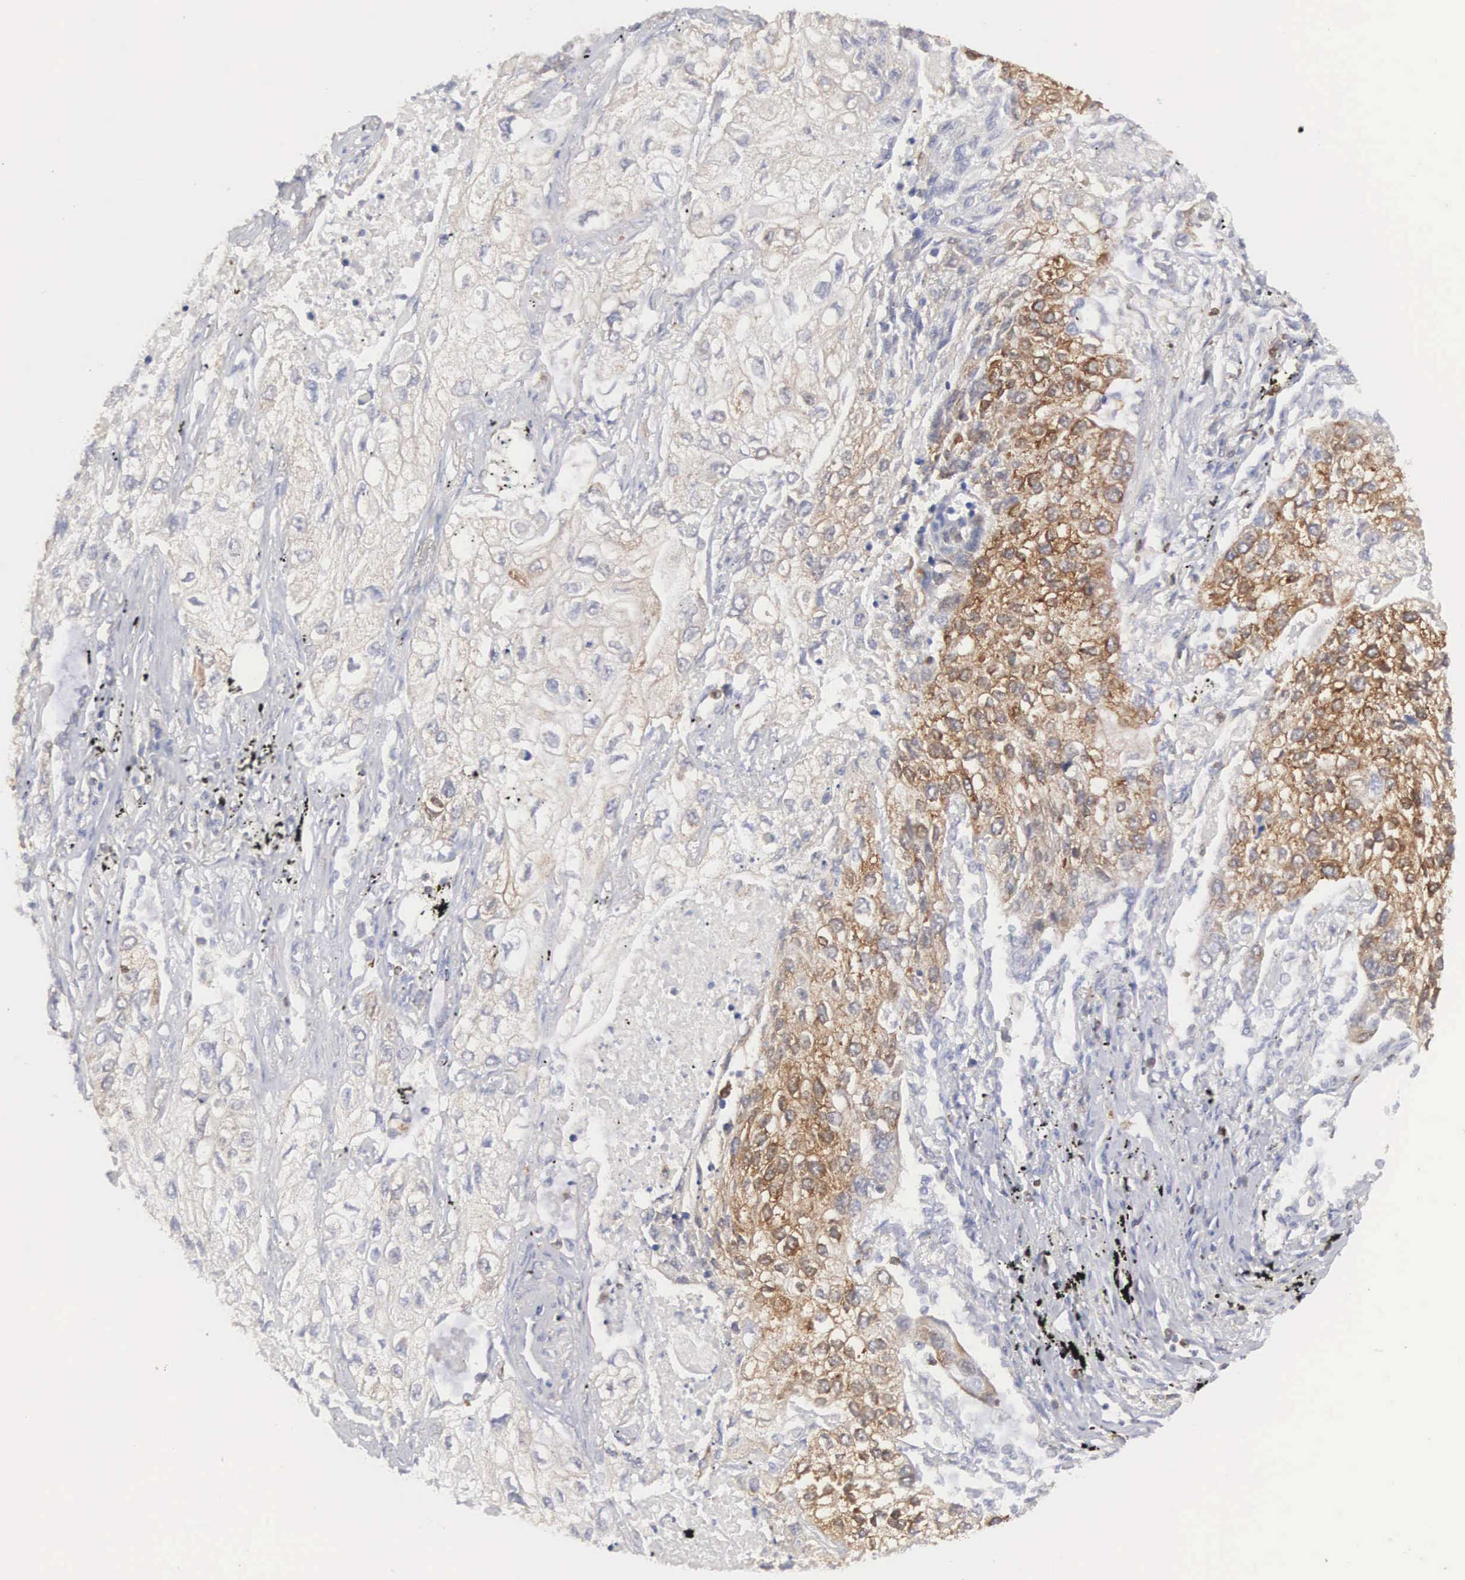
{"staining": {"intensity": "strong", "quantity": ">75%", "location": "cytoplasmic/membranous,nuclear"}, "tissue": "lung cancer", "cell_type": "Tumor cells", "image_type": "cancer", "snomed": [{"axis": "morphology", "description": "Squamous cell carcinoma, NOS"}, {"axis": "topography", "description": "Lung"}], "caption": "Brown immunohistochemical staining in squamous cell carcinoma (lung) shows strong cytoplasmic/membranous and nuclear staining in about >75% of tumor cells. (DAB IHC with brightfield microscopy, high magnification).", "gene": "SH3BP1", "patient": {"sex": "male", "age": 75}}